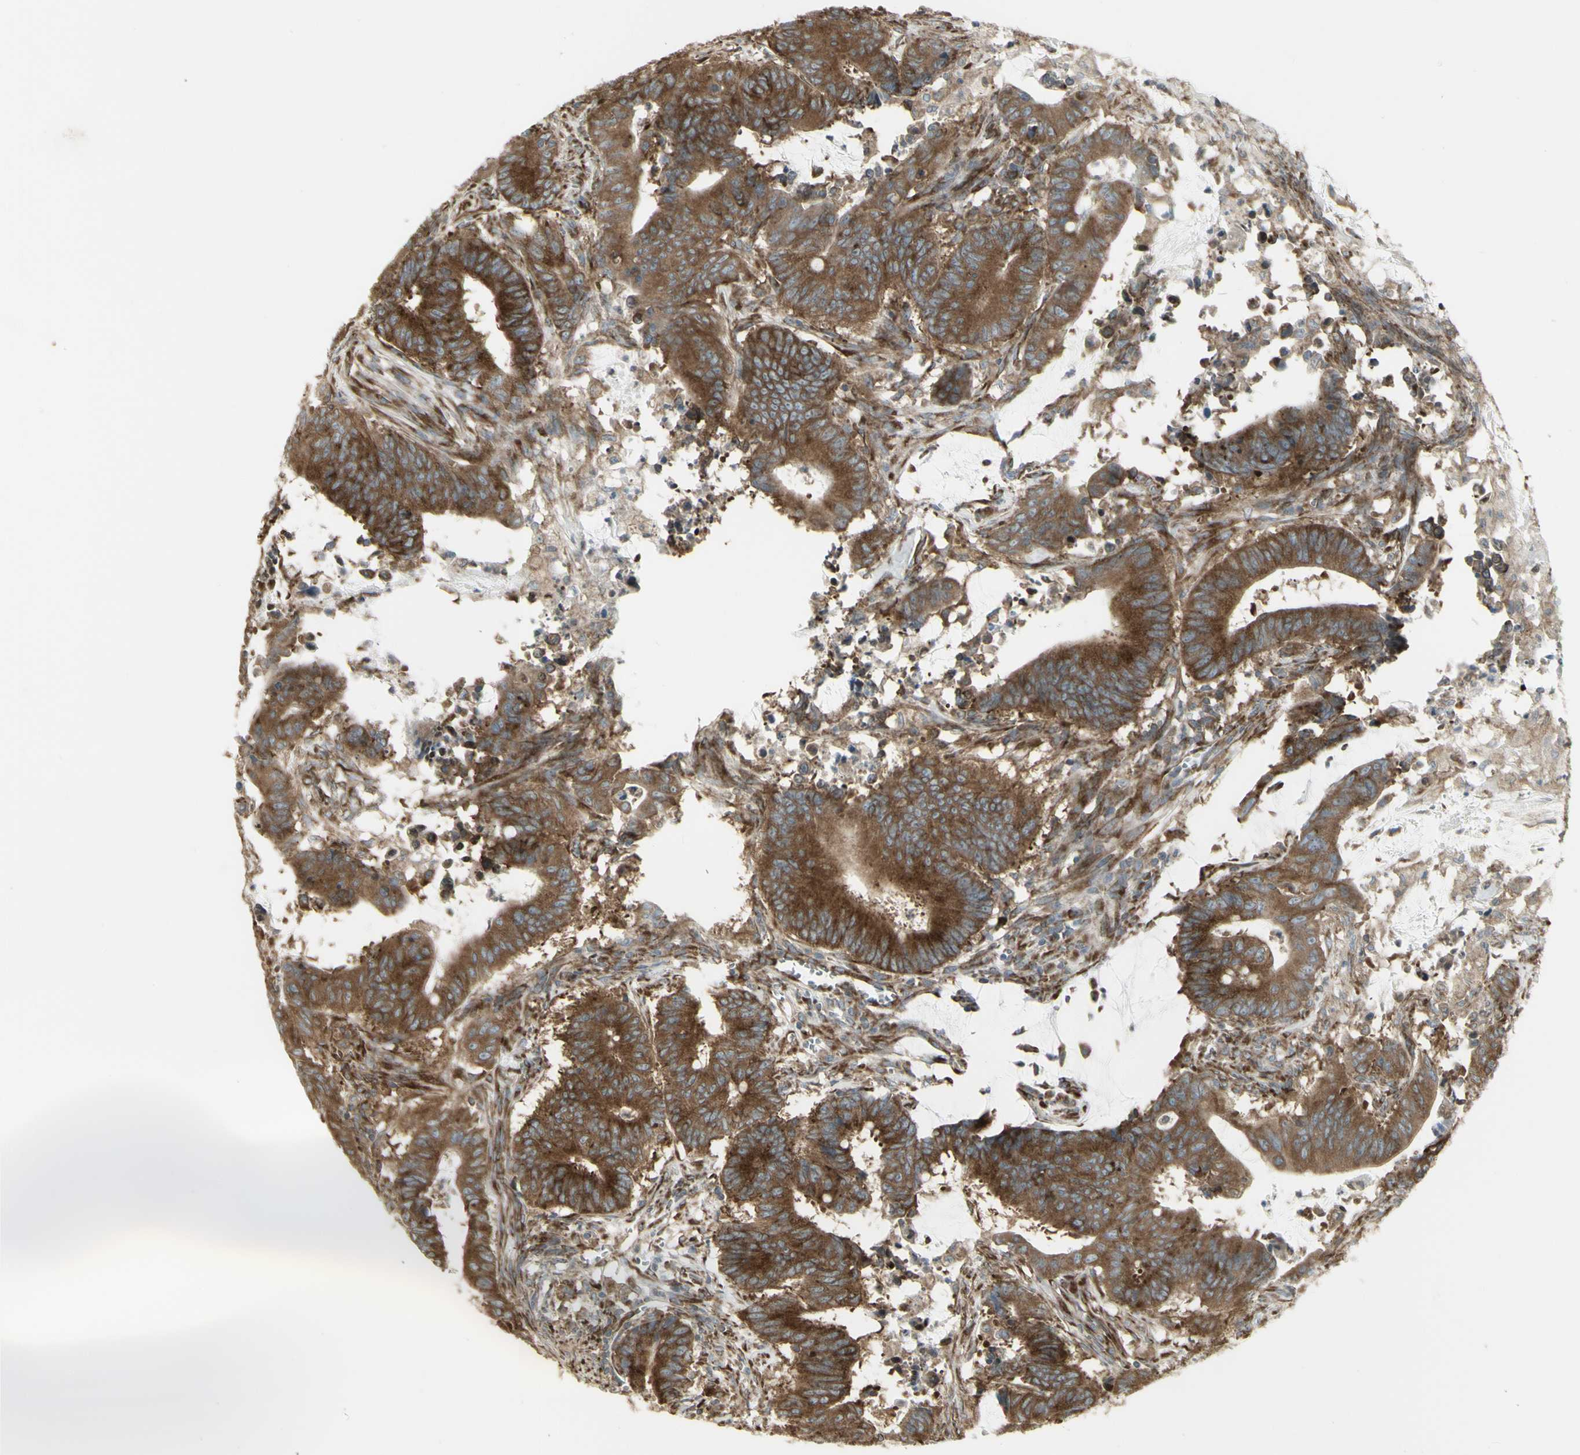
{"staining": {"intensity": "strong", "quantity": ">75%", "location": "cytoplasmic/membranous"}, "tissue": "colorectal cancer", "cell_type": "Tumor cells", "image_type": "cancer", "snomed": [{"axis": "morphology", "description": "Adenocarcinoma, NOS"}, {"axis": "topography", "description": "Colon"}], "caption": "Human colorectal cancer stained with a protein marker displays strong staining in tumor cells.", "gene": "FKBP3", "patient": {"sex": "male", "age": 45}}